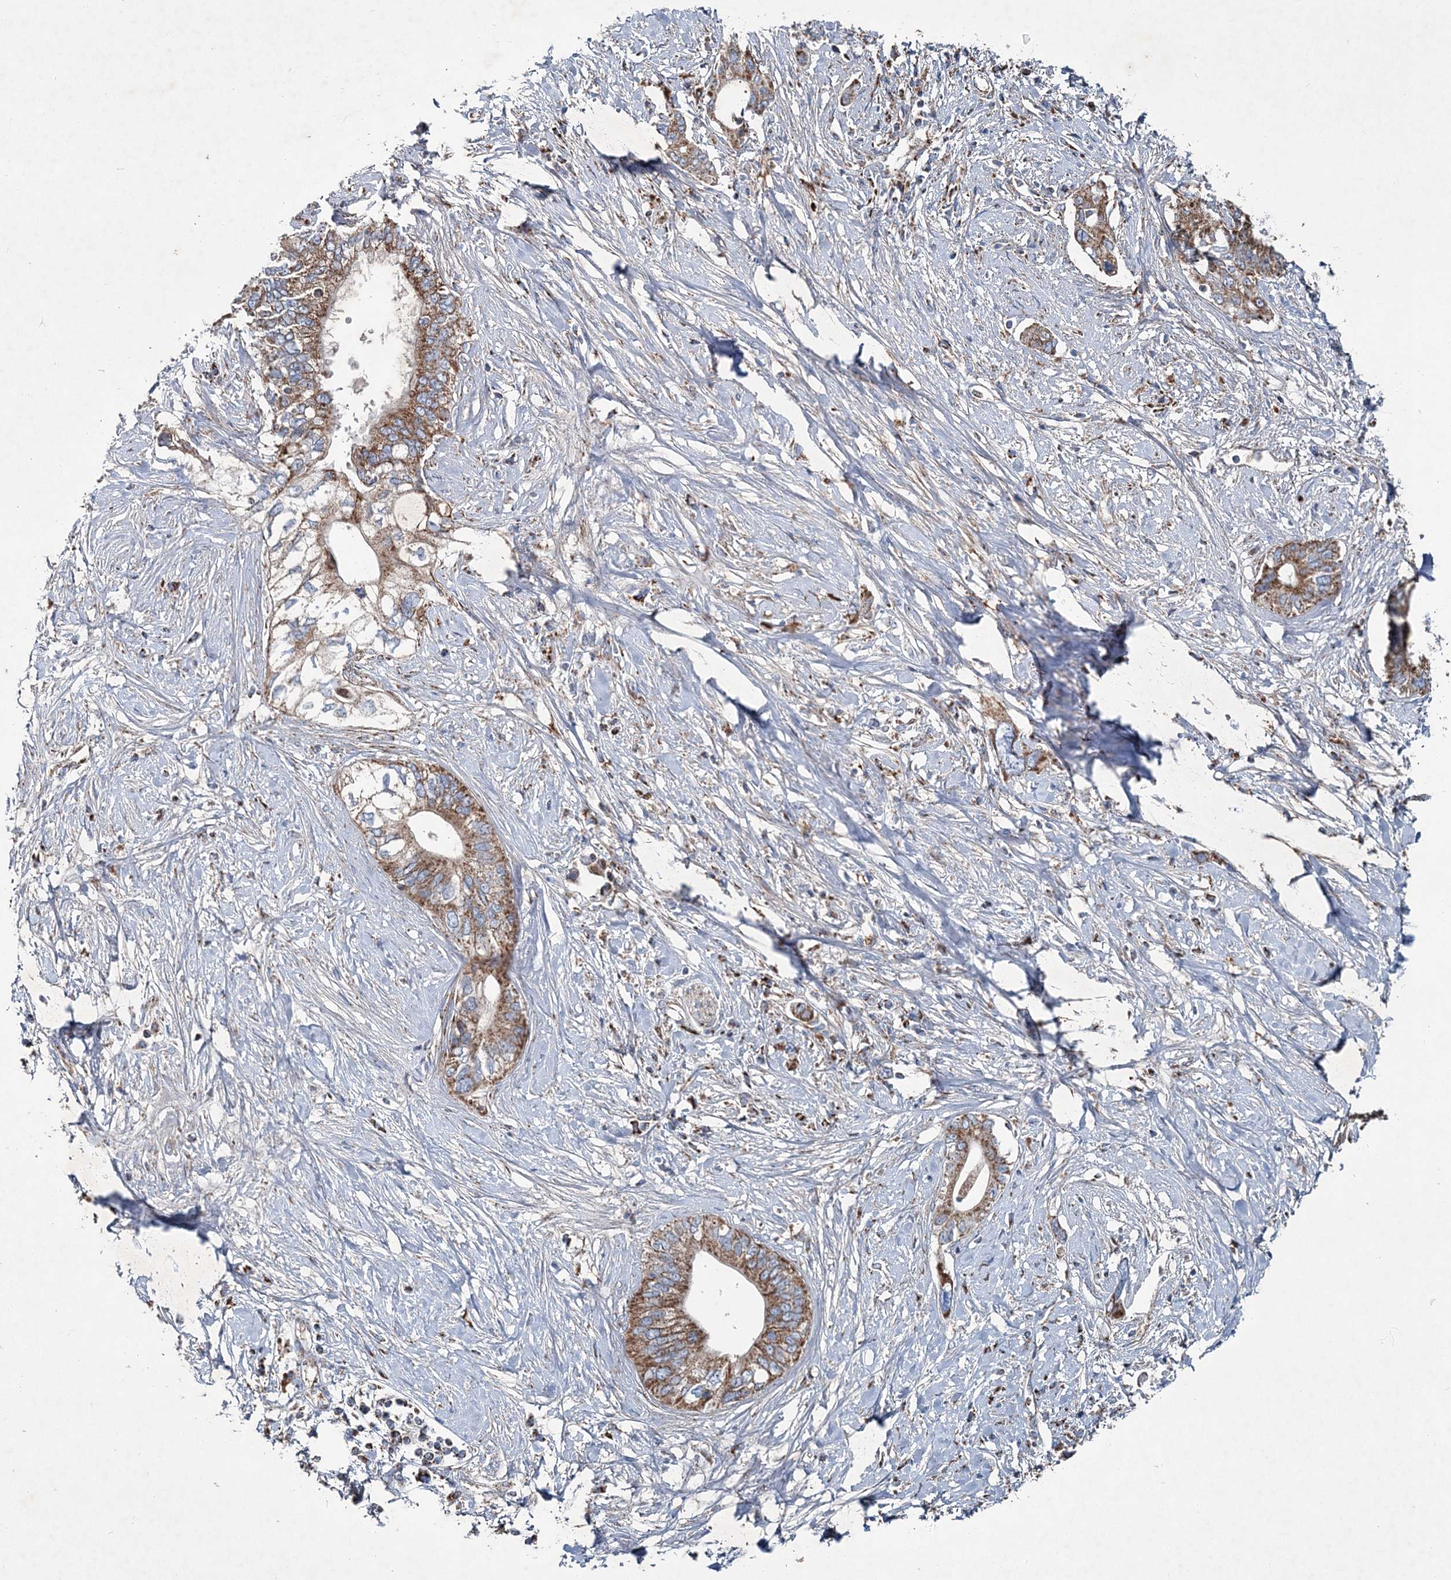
{"staining": {"intensity": "moderate", "quantity": ">75%", "location": "cytoplasmic/membranous"}, "tissue": "pancreatic cancer", "cell_type": "Tumor cells", "image_type": "cancer", "snomed": [{"axis": "morphology", "description": "Normal tissue, NOS"}, {"axis": "morphology", "description": "Adenocarcinoma, NOS"}, {"axis": "topography", "description": "Pancreas"}, {"axis": "topography", "description": "Peripheral nerve tissue"}], "caption": "This photomicrograph demonstrates immunohistochemistry staining of human pancreatic adenocarcinoma, with medium moderate cytoplasmic/membranous positivity in about >75% of tumor cells.", "gene": "SPAG16", "patient": {"sex": "male", "age": 59}}